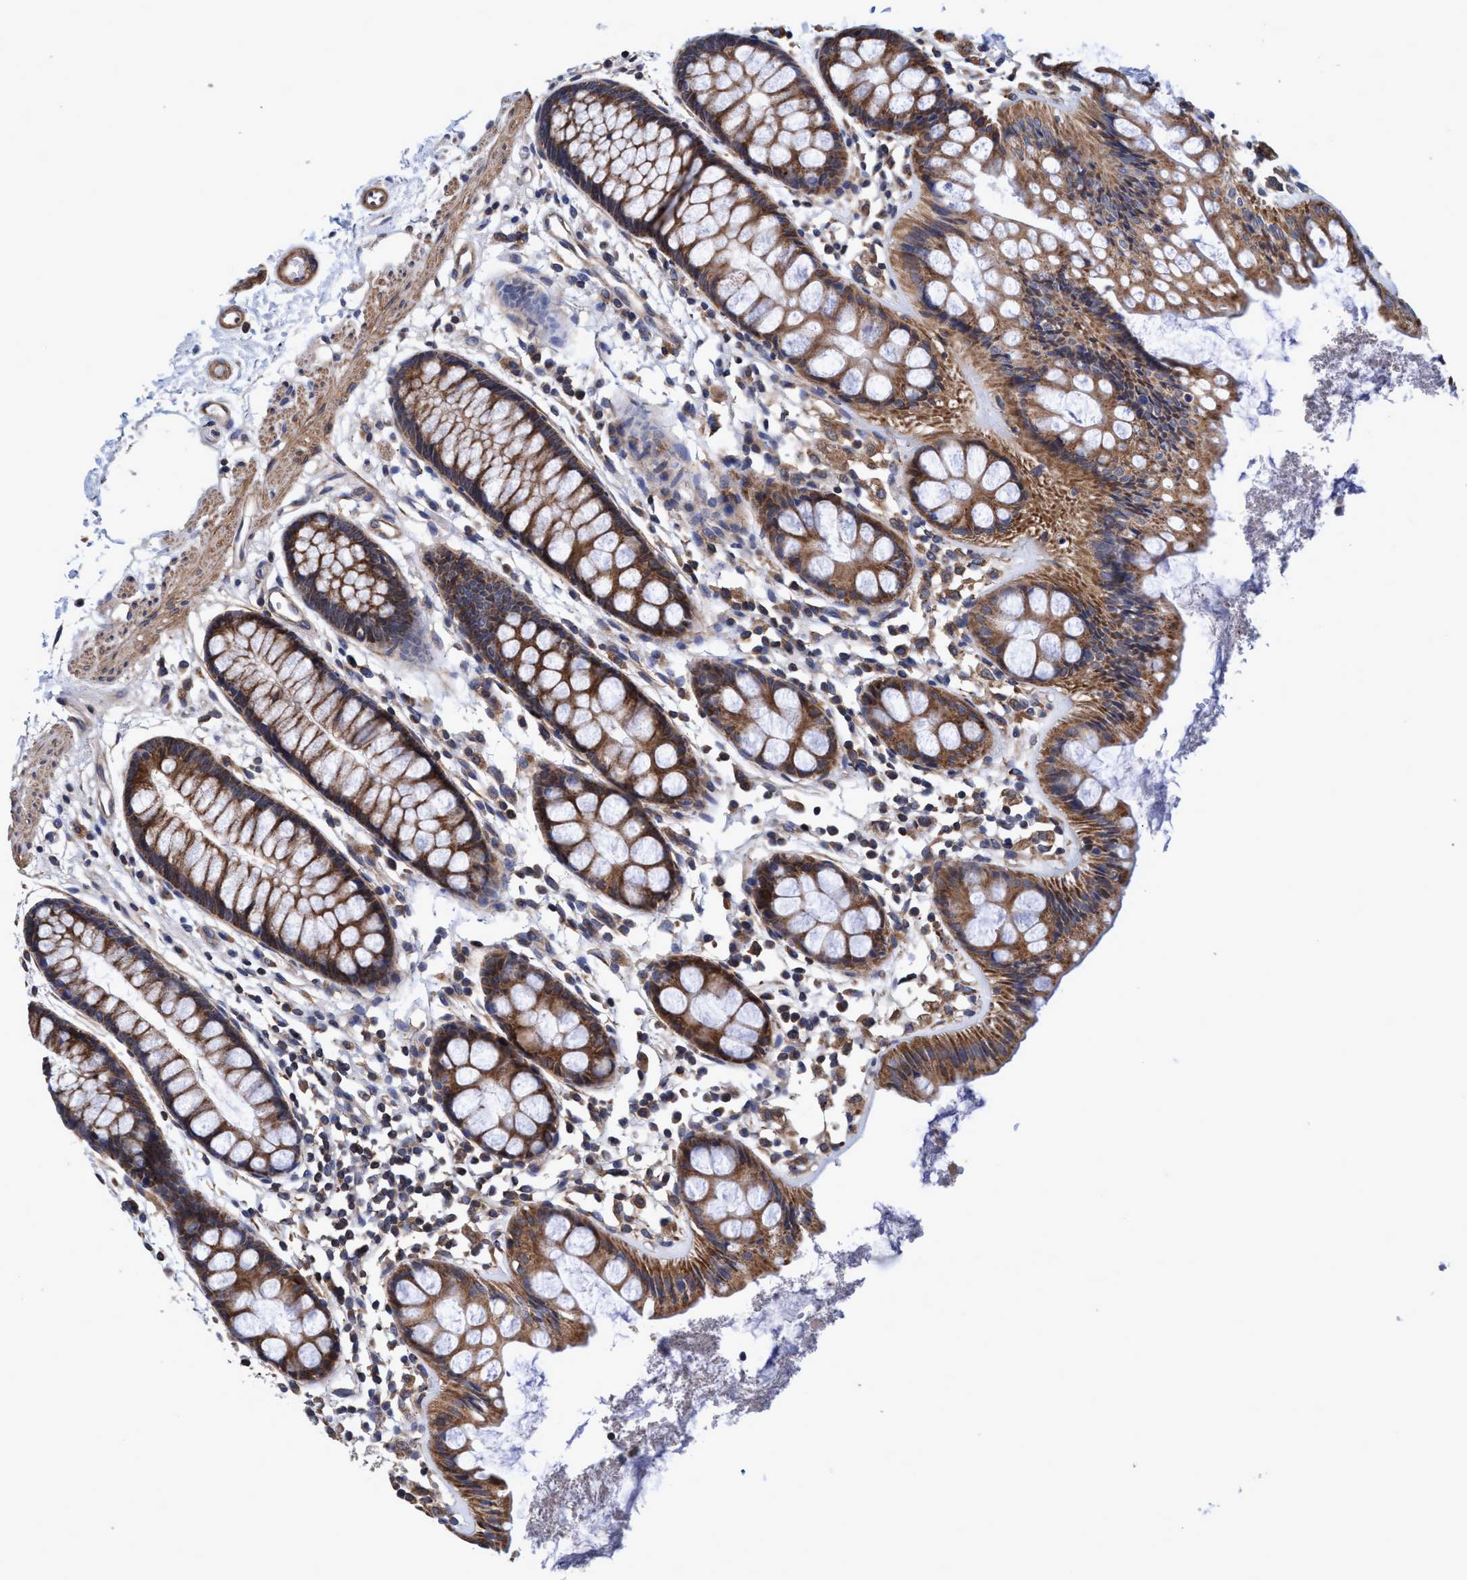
{"staining": {"intensity": "moderate", "quantity": ">75%", "location": "cytoplasmic/membranous"}, "tissue": "rectum", "cell_type": "Glandular cells", "image_type": "normal", "snomed": [{"axis": "morphology", "description": "Normal tissue, NOS"}, {"axis": "topography", "description": "Rectum"}], "caption": "Protein staining reveals moderate cytoplasmic/membranous expression in approximately >75% of glandular cells in normal rectum. The protein of interest is stained brown, and the nuclei are stained in blue (DAB (3,3'-diaminobenzidine) IHC with brightfield microscopy, high magnification).", "gene": "CALCOCO2", "patient": {"sex": "female", "age": 66}}